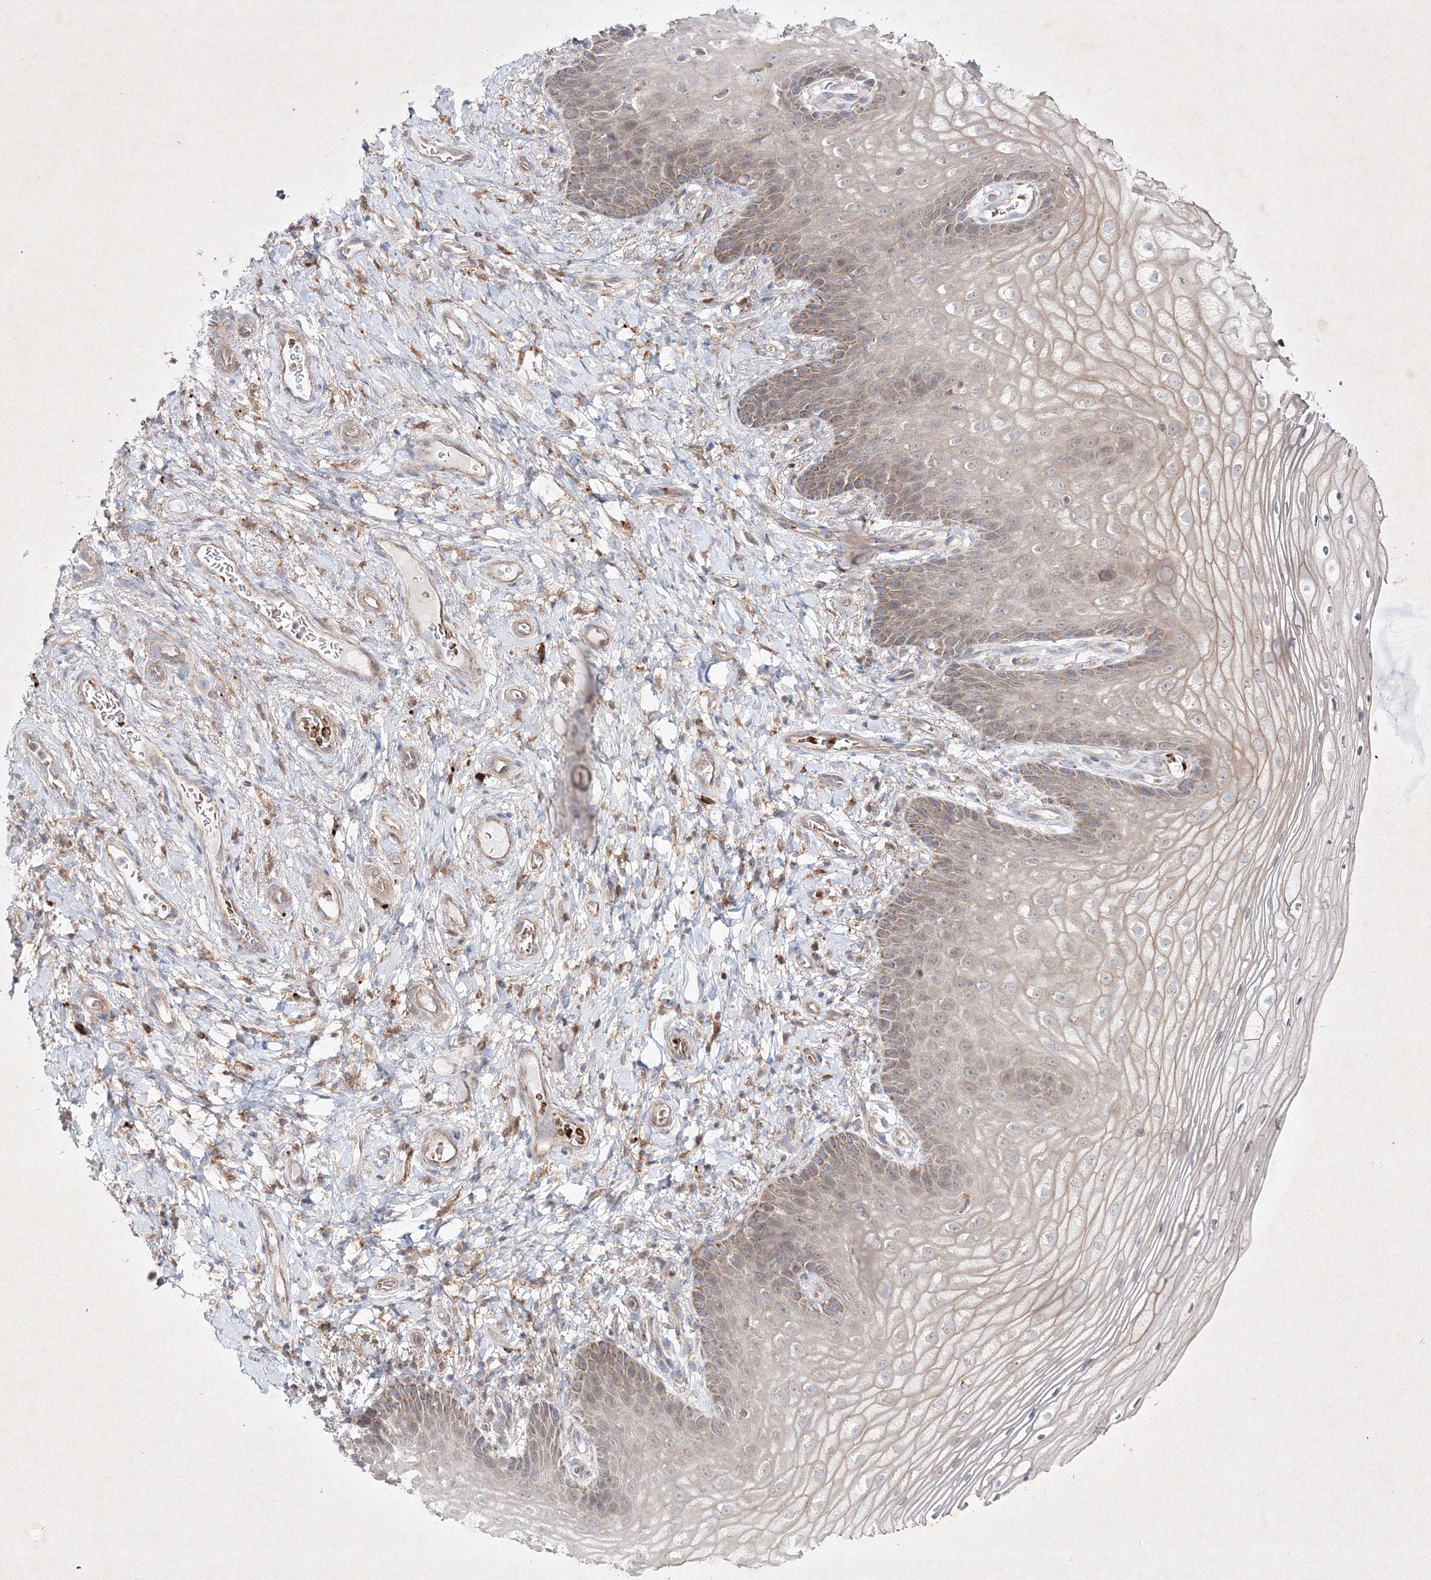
{"staining": {"intensity": "weak", "quantity": "25%-75%", "location": "cytoplasmic/membranous"}, "tissue": "vagina", "cell_type": "Squamous epithelial cells", "image_type": "normal", "snomed": [{"axis": "morphology", "description": "Normal tissue, NOS"}, {"axis": "topography", "description": "Vagina"}], "caption": "Vagina was stained to show a protein in brown. There is low levels of weak cytoplasmic/membranous expression in about 25%-75% of squamous epithelial cells.", "gene": "OPA1", "patient": {"sex": "female", "age": 60}}